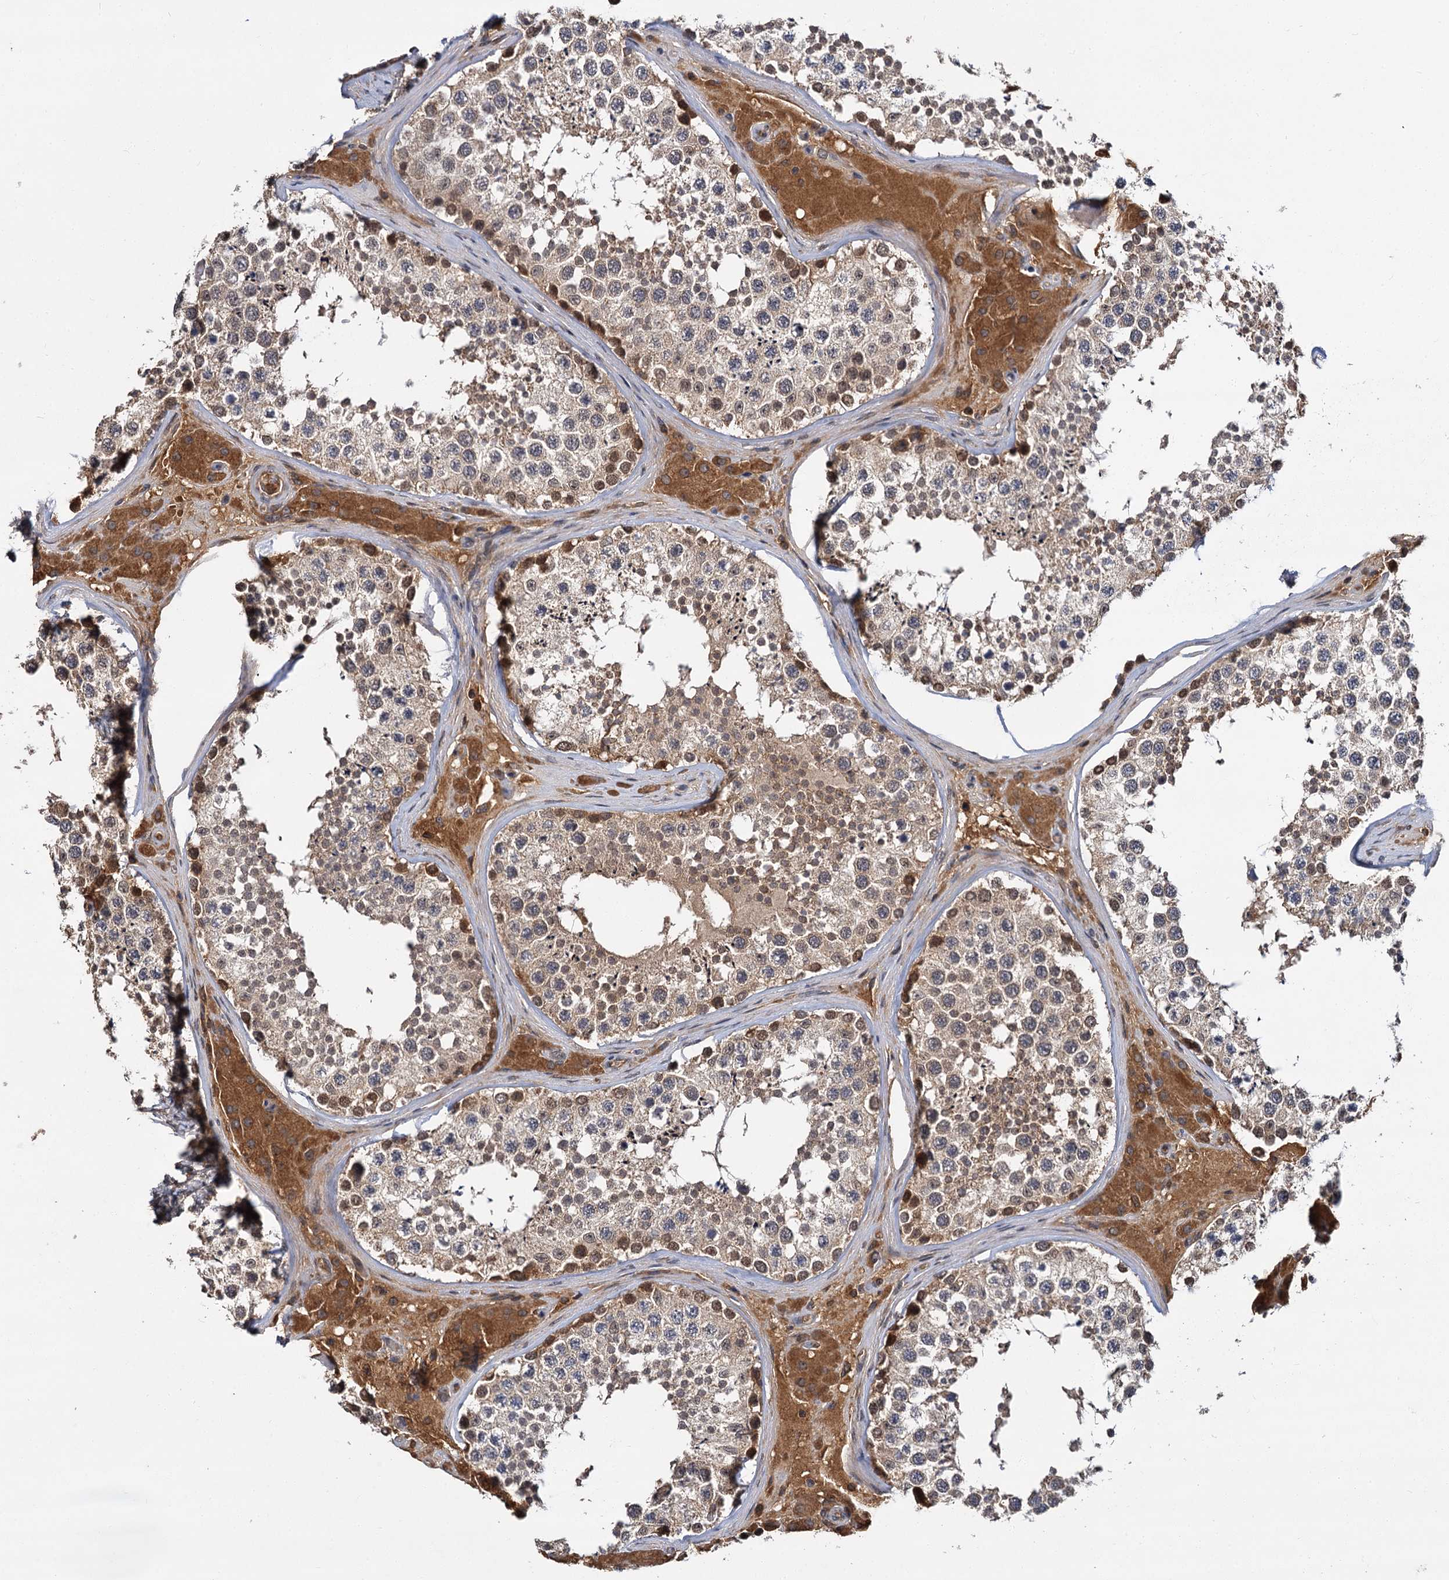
{"staining": {"intensity": "moderate", "quantity": ">75%", "location": "cytoplasmic/membranous,nuclear"}, "tissue": "testis", "cell_type": "Cells in seminiferous ducts", "image_type": "normal", "snomed": [{"axis": "morphology", "description": "Normal tissue, NOS"}, {"axis": "topography", "description": "Testis"}], "caption": "Human testis stained with a brown dye demonstrates moderate cytoplasmic/membranous,nuclear positive positivity in approximately >75% of cells in seminiferous ducts.", "gene": "MBD6", "patient": {"sex": "male", "age": 46}}